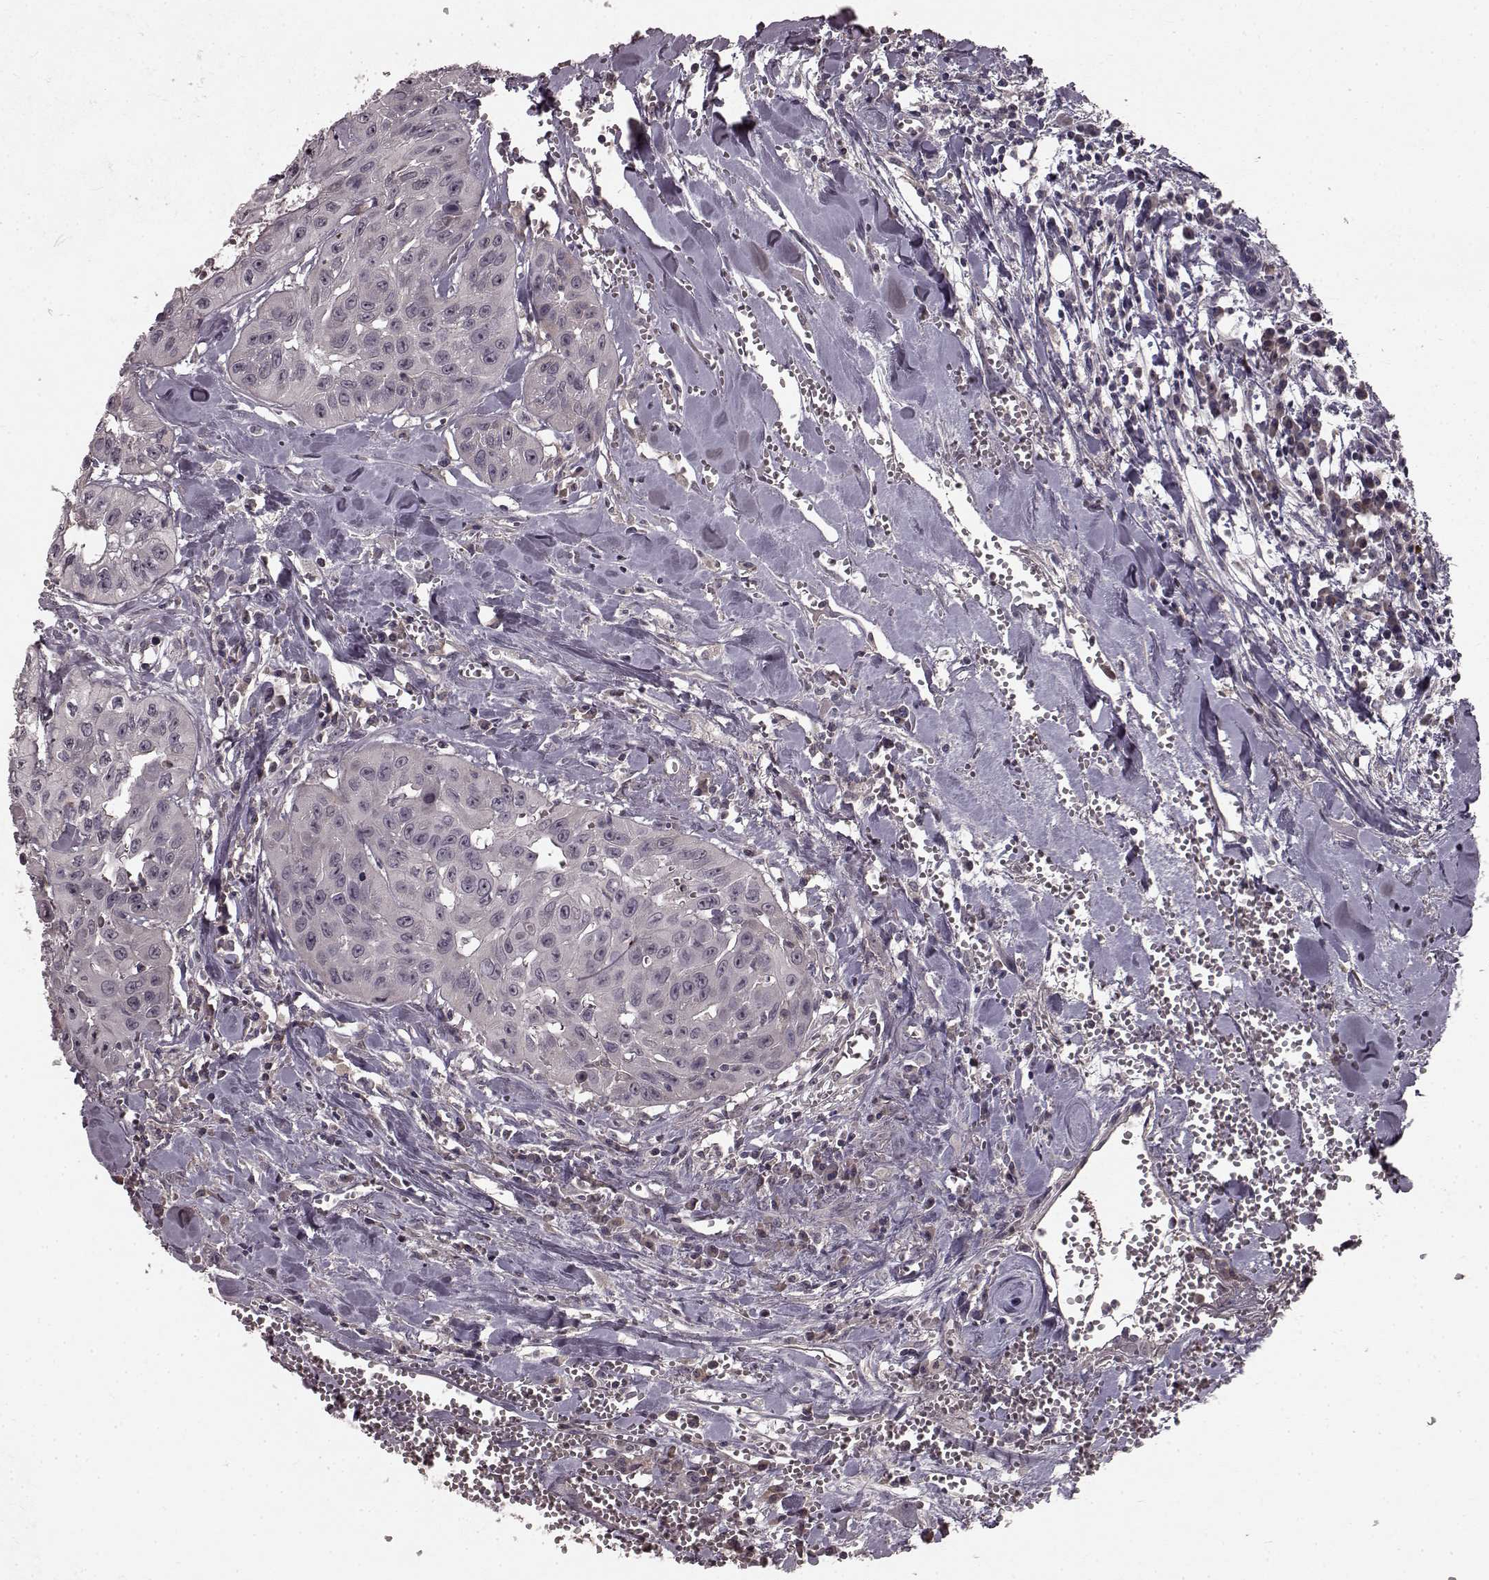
{"staining": {"intensity": "negative", "quantity": "none", "location": "none"}, "tissue": "head and neck cancer", "cell_type": "Tumor cells", "image_type": "cancer", "snomed": [{"axis": "morphology", "description": "Adenocarcinoma, NOS"}, {"axis": "topography", "description": "Head-Neck"}], "caption": "A high-resolution micrograph shows immunohistochemistry (IHC) staining of head and neck cancer (adenocarcinoma), which exhibits no significant positivity in tumor cells.", "gene": "SLC22A18", "patient": {"sex": "male", "age": 73}}